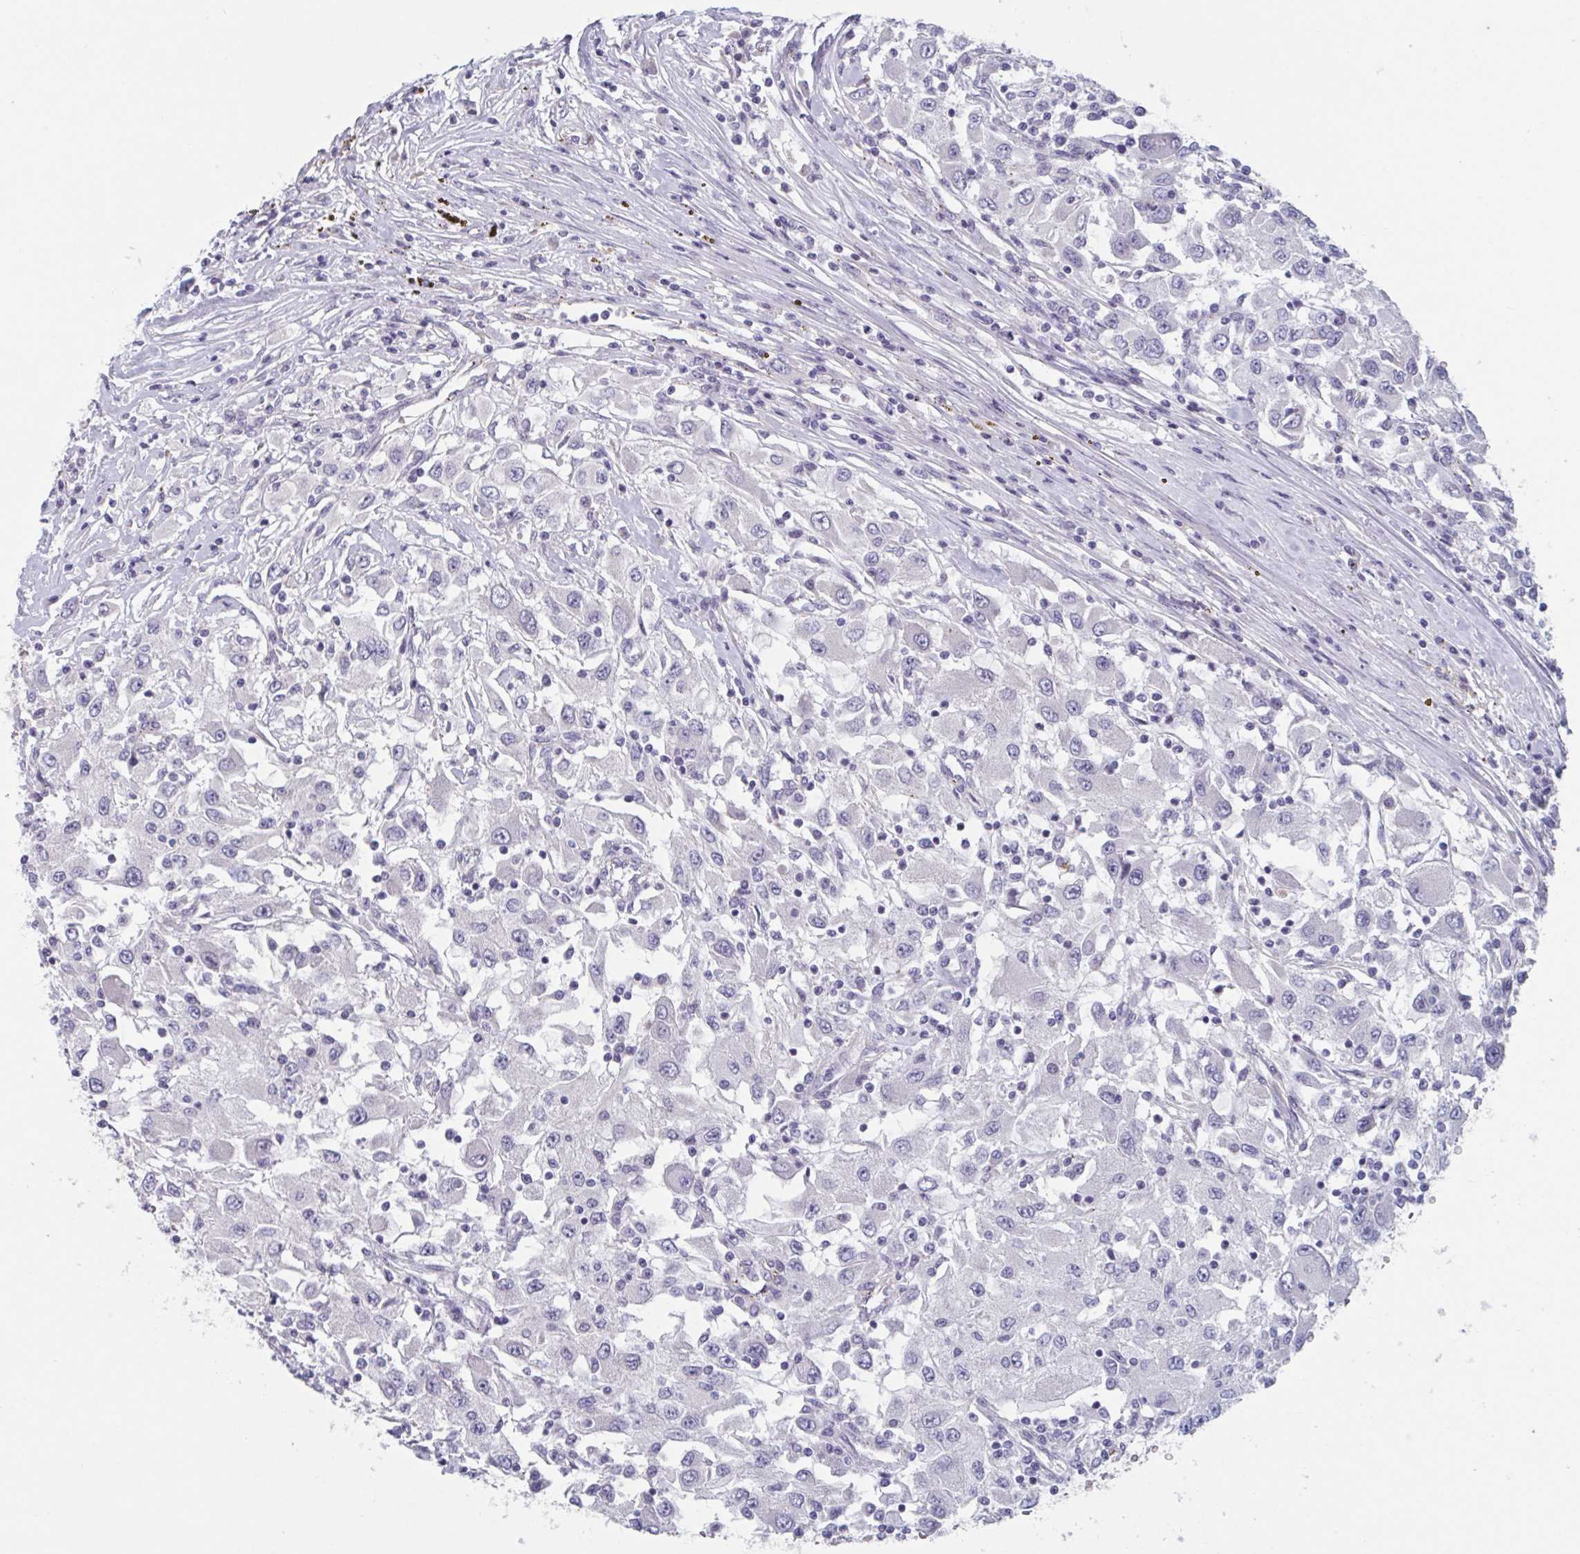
{"staining": {"intensity": "negative", "quantity": "none", "location": "none"}, "tissue": "renal cancer", "cell_type": "Tumor cells", "image_type": "cancer", "snomed": [{"axis": "morphology", "description": "Adenocarcinoma, NOS"}, {"axis": "topography", "description": "Kidney"}], "caption": "High magnification brightfield microscopy of adenocarcinoma (renal) stained with DAB (3,3'-diaminobenzidine) (brown) and counterstained with hematoxylin (blue): tumor cells show no significant staining.", "gene": "TNFSF10", "patient": {"sex": "female", "age": 67}}